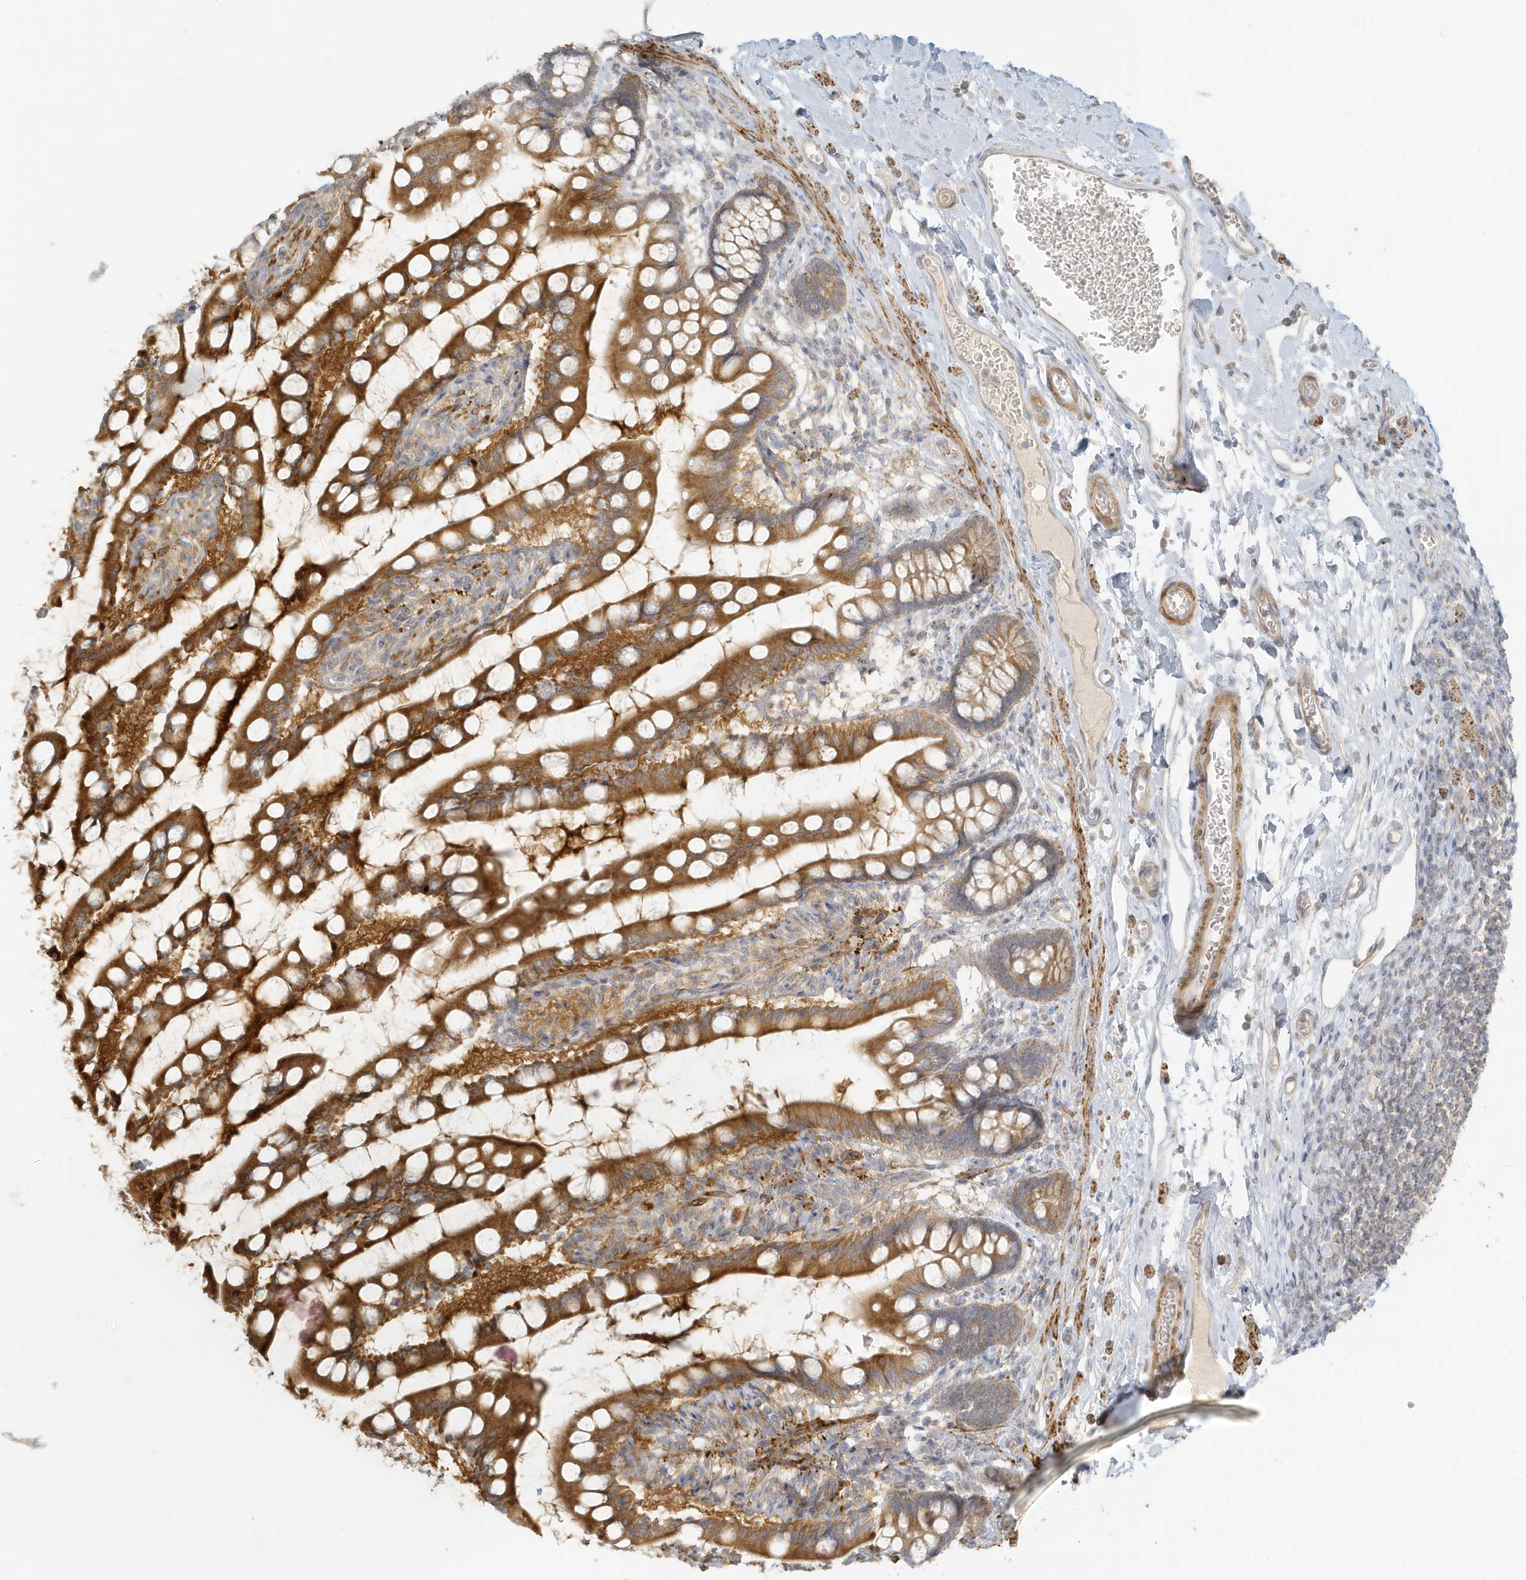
{"staining": {"intensity": "strong", "quantity": ">75%", "location": "cytoplasmic/membranous"}, "tissue": "small intestine", "cell_type": "Glandular cells", "image_type": "normal", "snomed": [{"axis": "morphology", "description": "Normal tissue, NOS"}, {"axis": "topography", "description": "Small intestine"}], "caption": "Protein analysis of unremarkable small intestine reveals strong cytoplasmic/membranous positivity in approximately >75% of glandular cells.", "gene": "MCOLN1", "patient": {"sex": "male", "age": 52}}